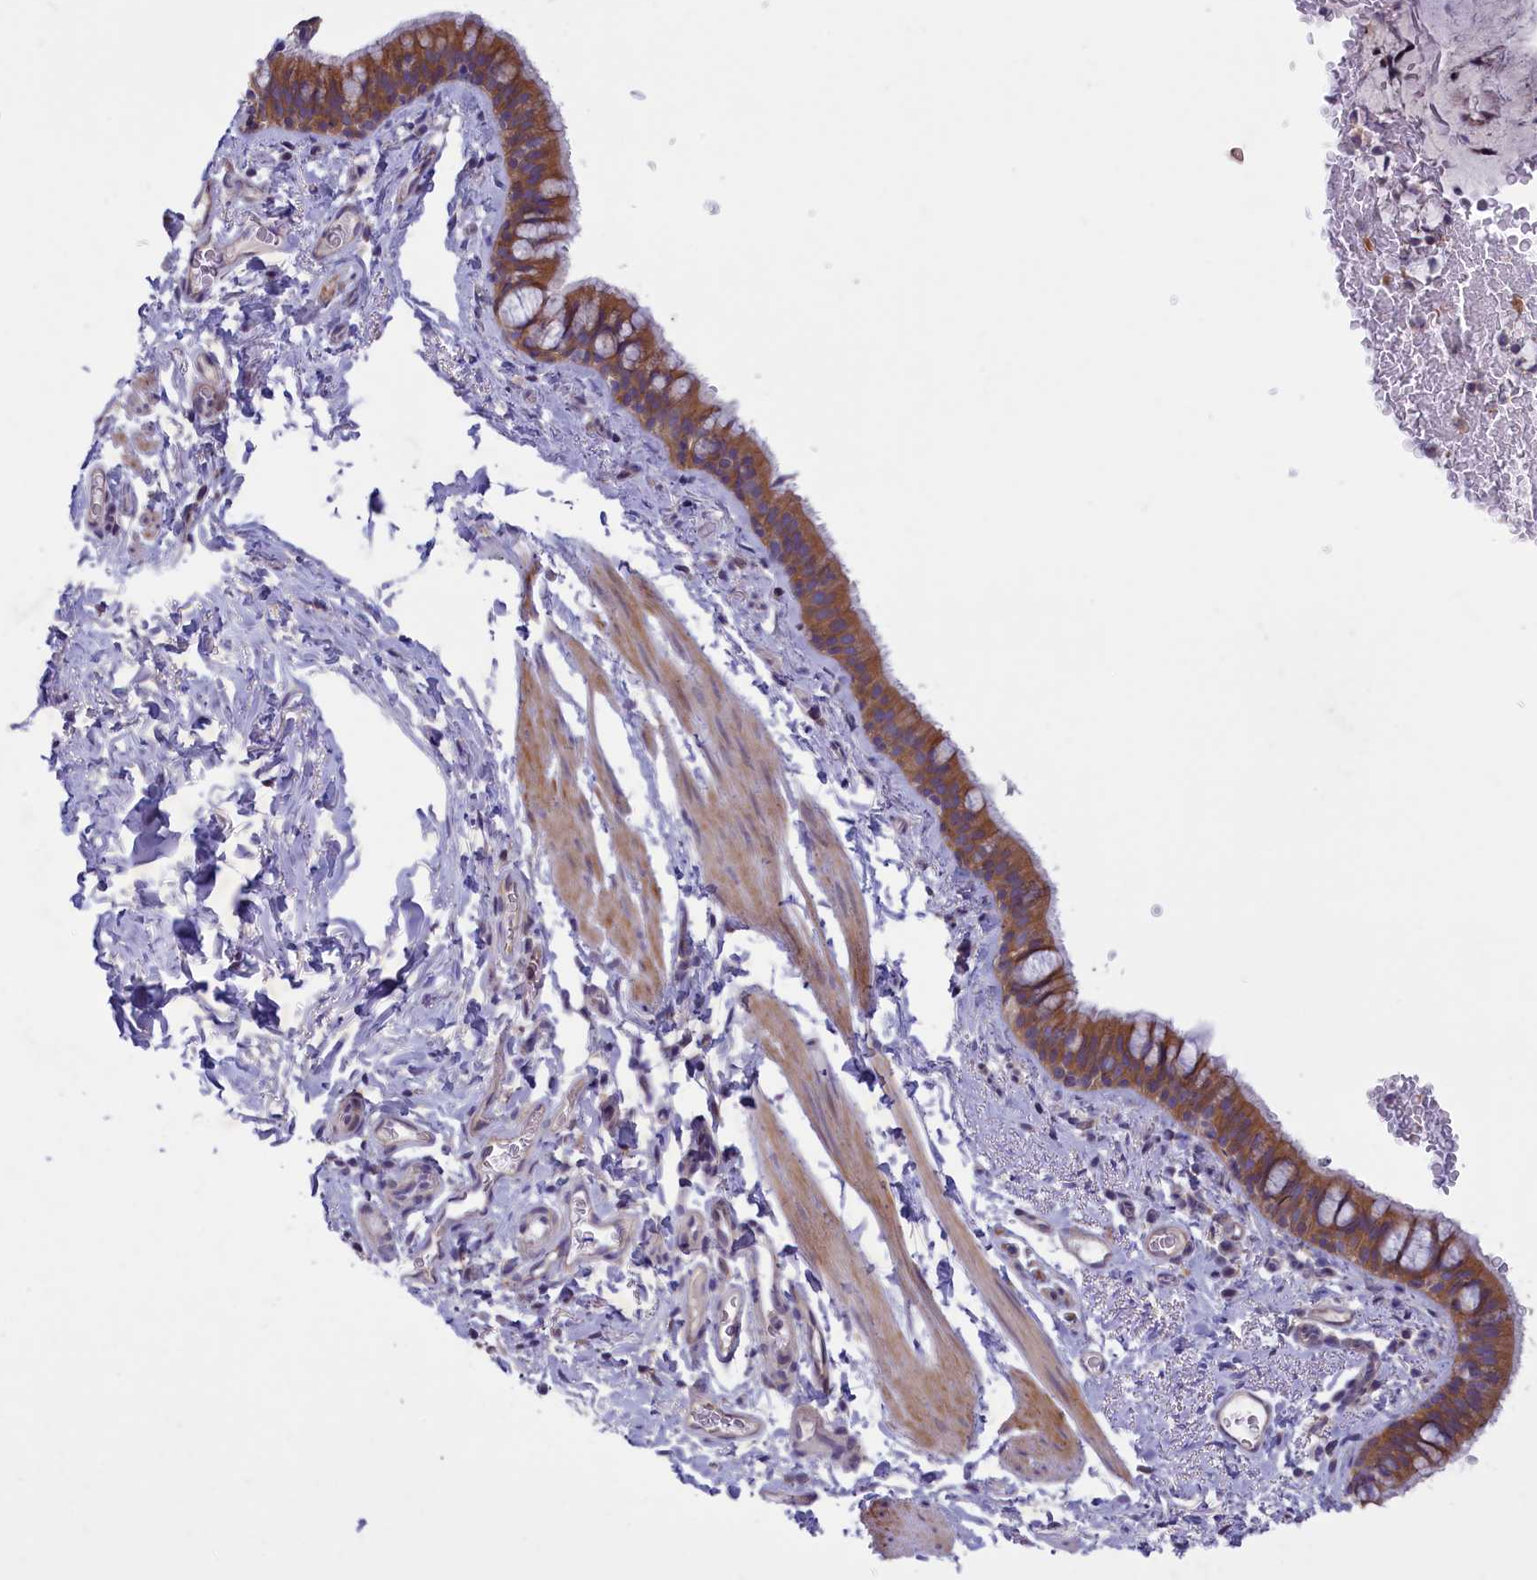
{"staining": {"intensity": "moderate", "quantity": ">75%", "location": "cytoplasmic/membranous"}, "tissue": "bronchus", "cell_type": "Respiratory epithelial cells", "image_type": "normal", "snomed": [{"axis": "morphology", "description": "Normal tissue, NOS"}, {"axis": "topography", "description": "Cartilage tissue"}, {"axis": "topography", "description": "Bronchus"}], "caption": "DAB (3,3'-diaminobenzidine) immunohistochemical staining of unremarkable bronchus shows moderate cytoplasmic/membranous protein staining in approximately >75% of respiratory epithelial cells.", "gene": "CORO2A", "patient": {"sex": "female", "age": 36}}